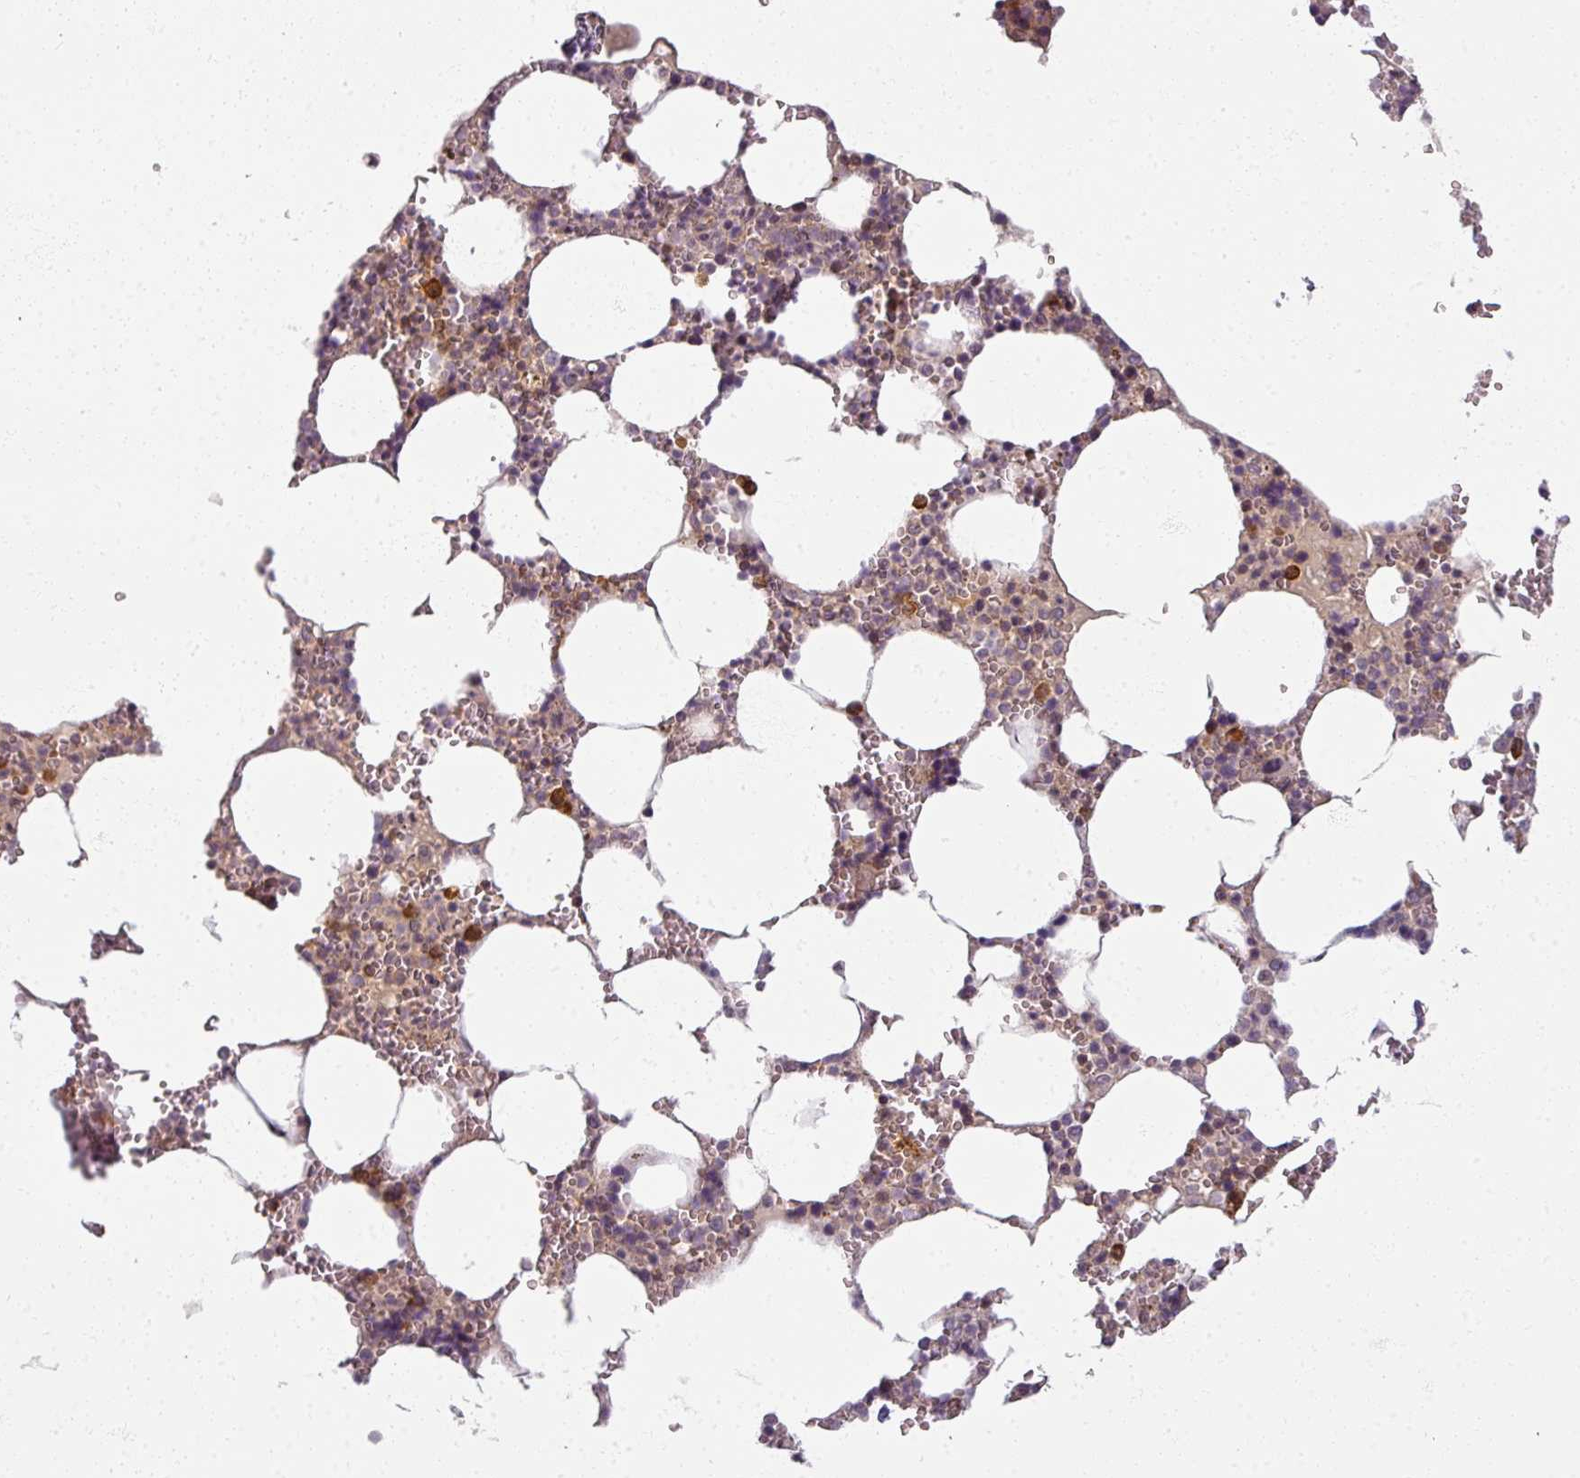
{"staining": {"intensity": "strong", "quantity": "<25%", "location": "cytoplasmic/membranous"}, "tissue": "bone marrow", "cell_type": "Hematopoietic cells", "image_type": "normal", "snomed": [{"axis": "morphology", "description": "Normal tissue, NOS"}, {"axis": "topography", "description": "Bone marrow"}], "caption": "High-magnification brightfield microscopy of normal bone marrow stained with DAB (3,3'-diaminobenzidine) (brown) and counterstained with hematoxylin (blue). hematopoietic cells exhibit strong cytoplasmic/membranous staining is present in about<25% of cells.", "gene": "AGPAT4", "patient": {"sex": "male", "age": 64}}